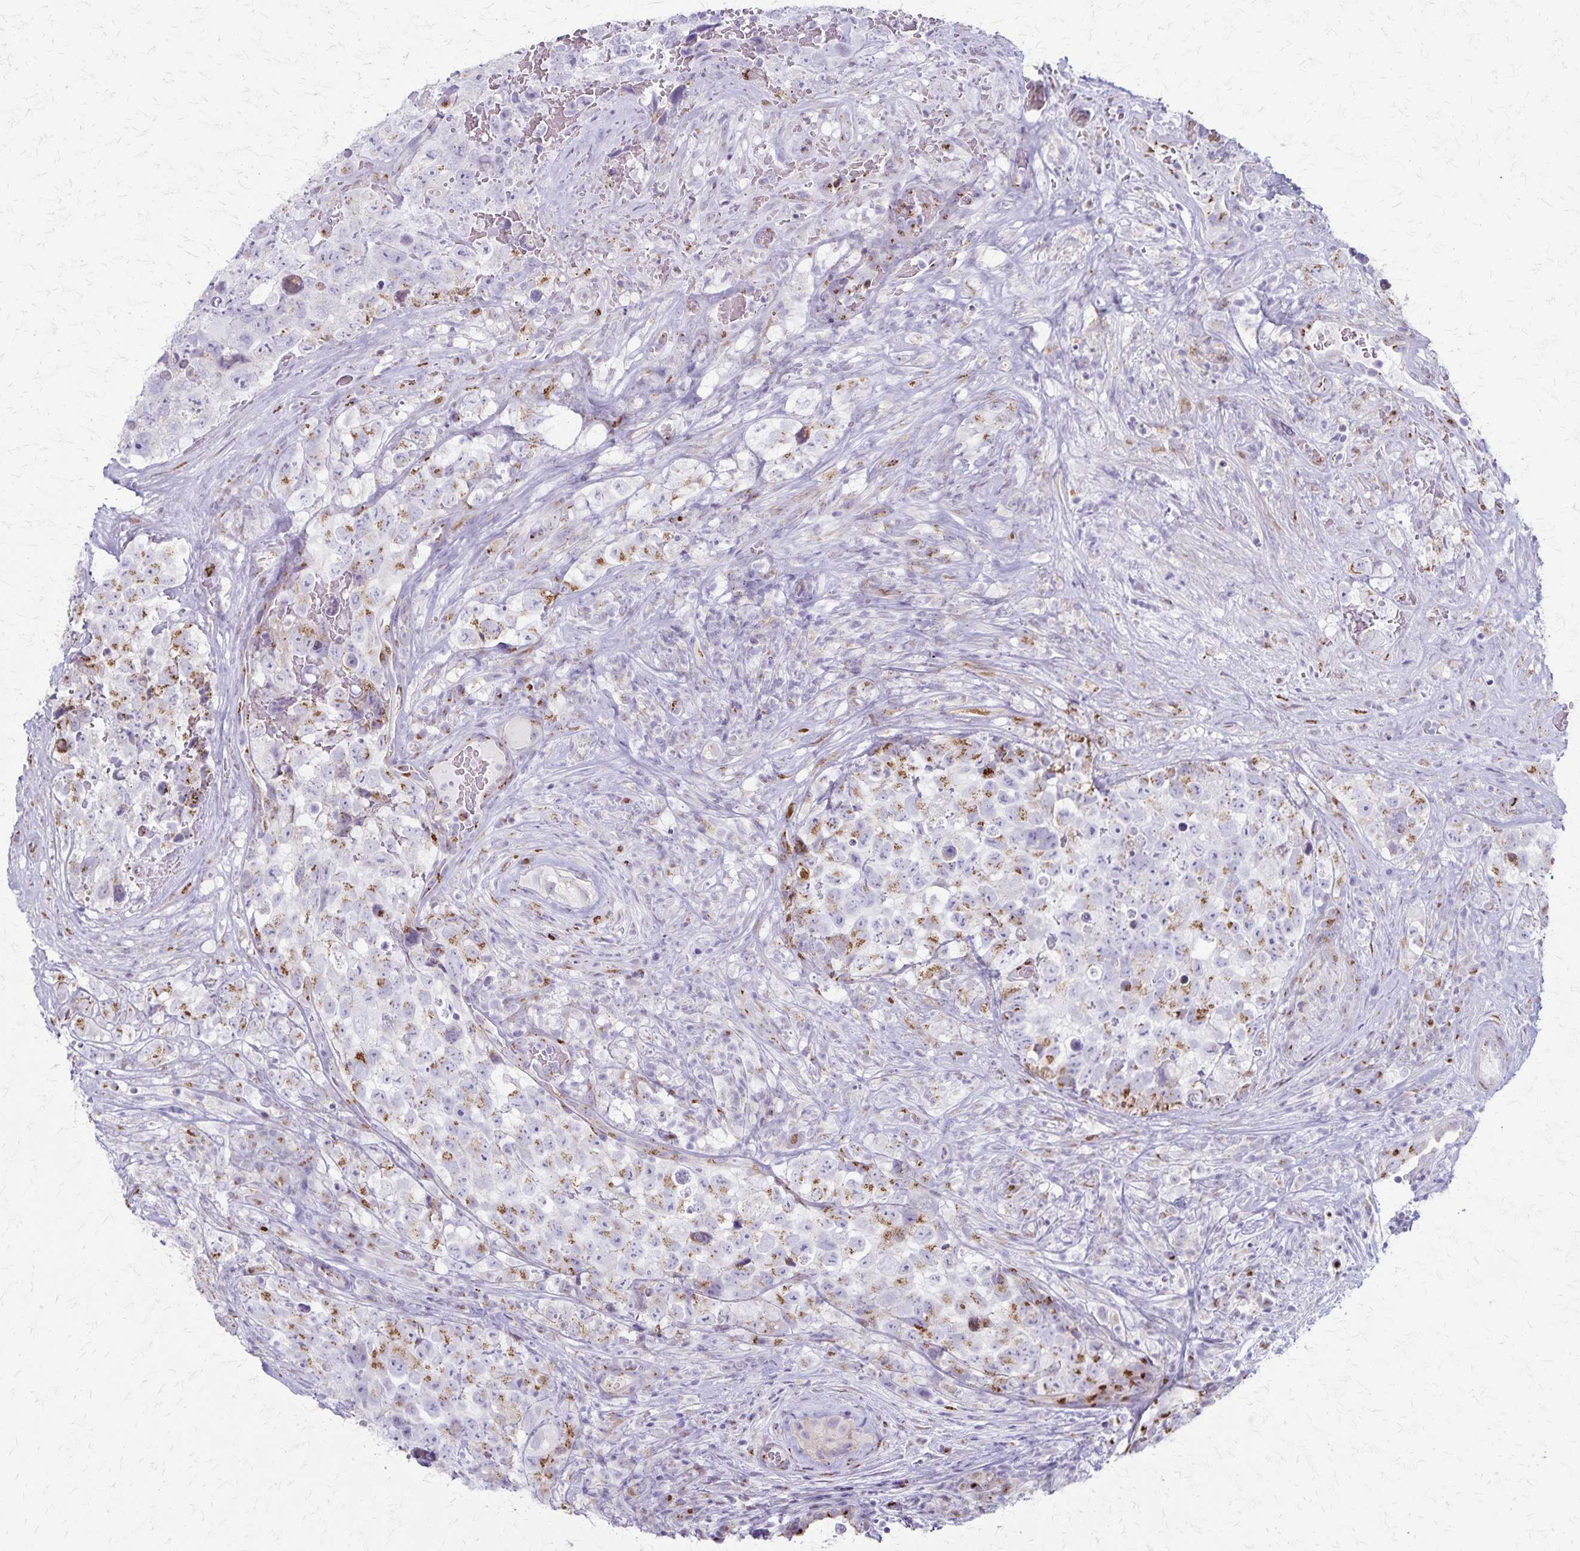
{"staining": {"intensity": "moderate", "quantity": "25%-75%", "location": "cytoplasmic/membranous"}, "tissue": "testis cancer", "cell_type": "Tumor cells", "image_type": "cancer", "snomed": [{"axis": "morphology", "description": "Carcinoma, Embryonal, NOS"}, {"axis": "topography", "description": "Testis"}], "caption": "Protein staining of testis cancer tissue demonstrates moderate cytoplasmic/membranous staining in approximately 25%-75% of tumor cells.", "gene": "MCFD2", "patient": {"sex": "male", "age": 18}}